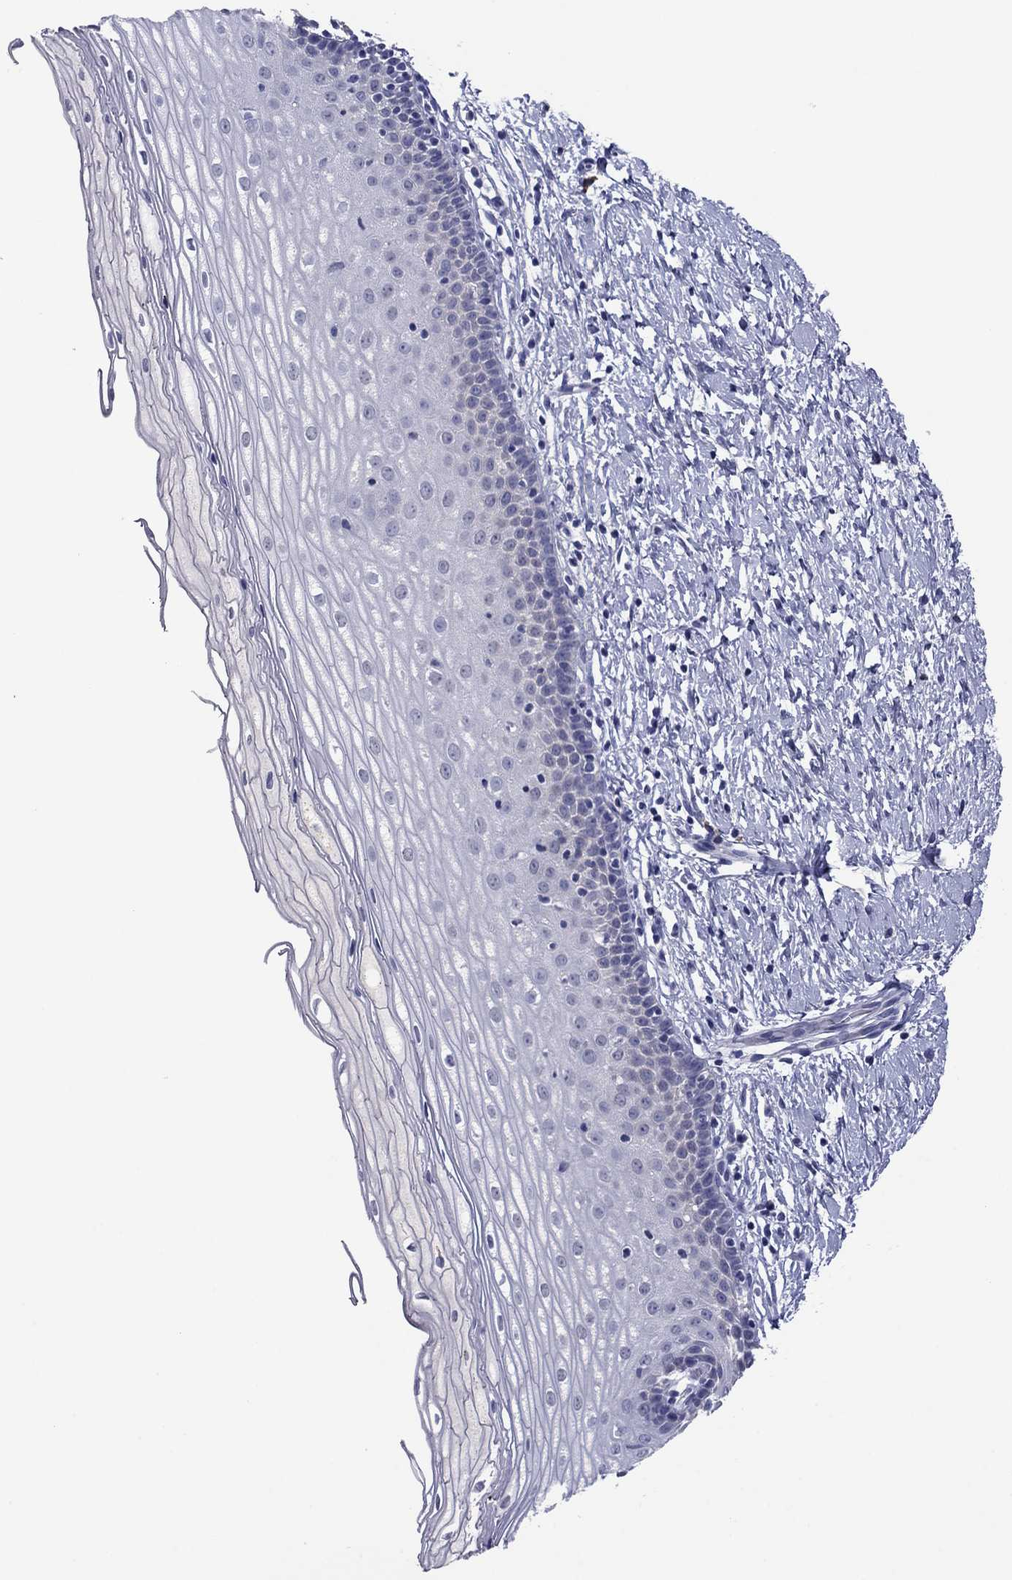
{"staining": {"intensity": "negative", "quantity": "none", "location": "none"}, "tissue": "cervix", "cell_type": "Glandular cells", "image_type": "normal", "snomed": [{"axis": "morphology", "description": "Normal tissue, NOS"}, {"axis": "topography", "description": "Cervix"}], "caption": "IHC histopathology image of normal cervix: human cervix stained with DAB (3,3'-diaminobenzidine) shows no significant protein staining in glandular cells. The staining was performed using DAB (3,3'-diaminobenzidine) to visualize the protein expression in brown, while the nuclei were stained in blue with hematoxylin (Magnification: 20x).", "gene": "HAO1", "patient": {"sex": "female", "age": 37}}